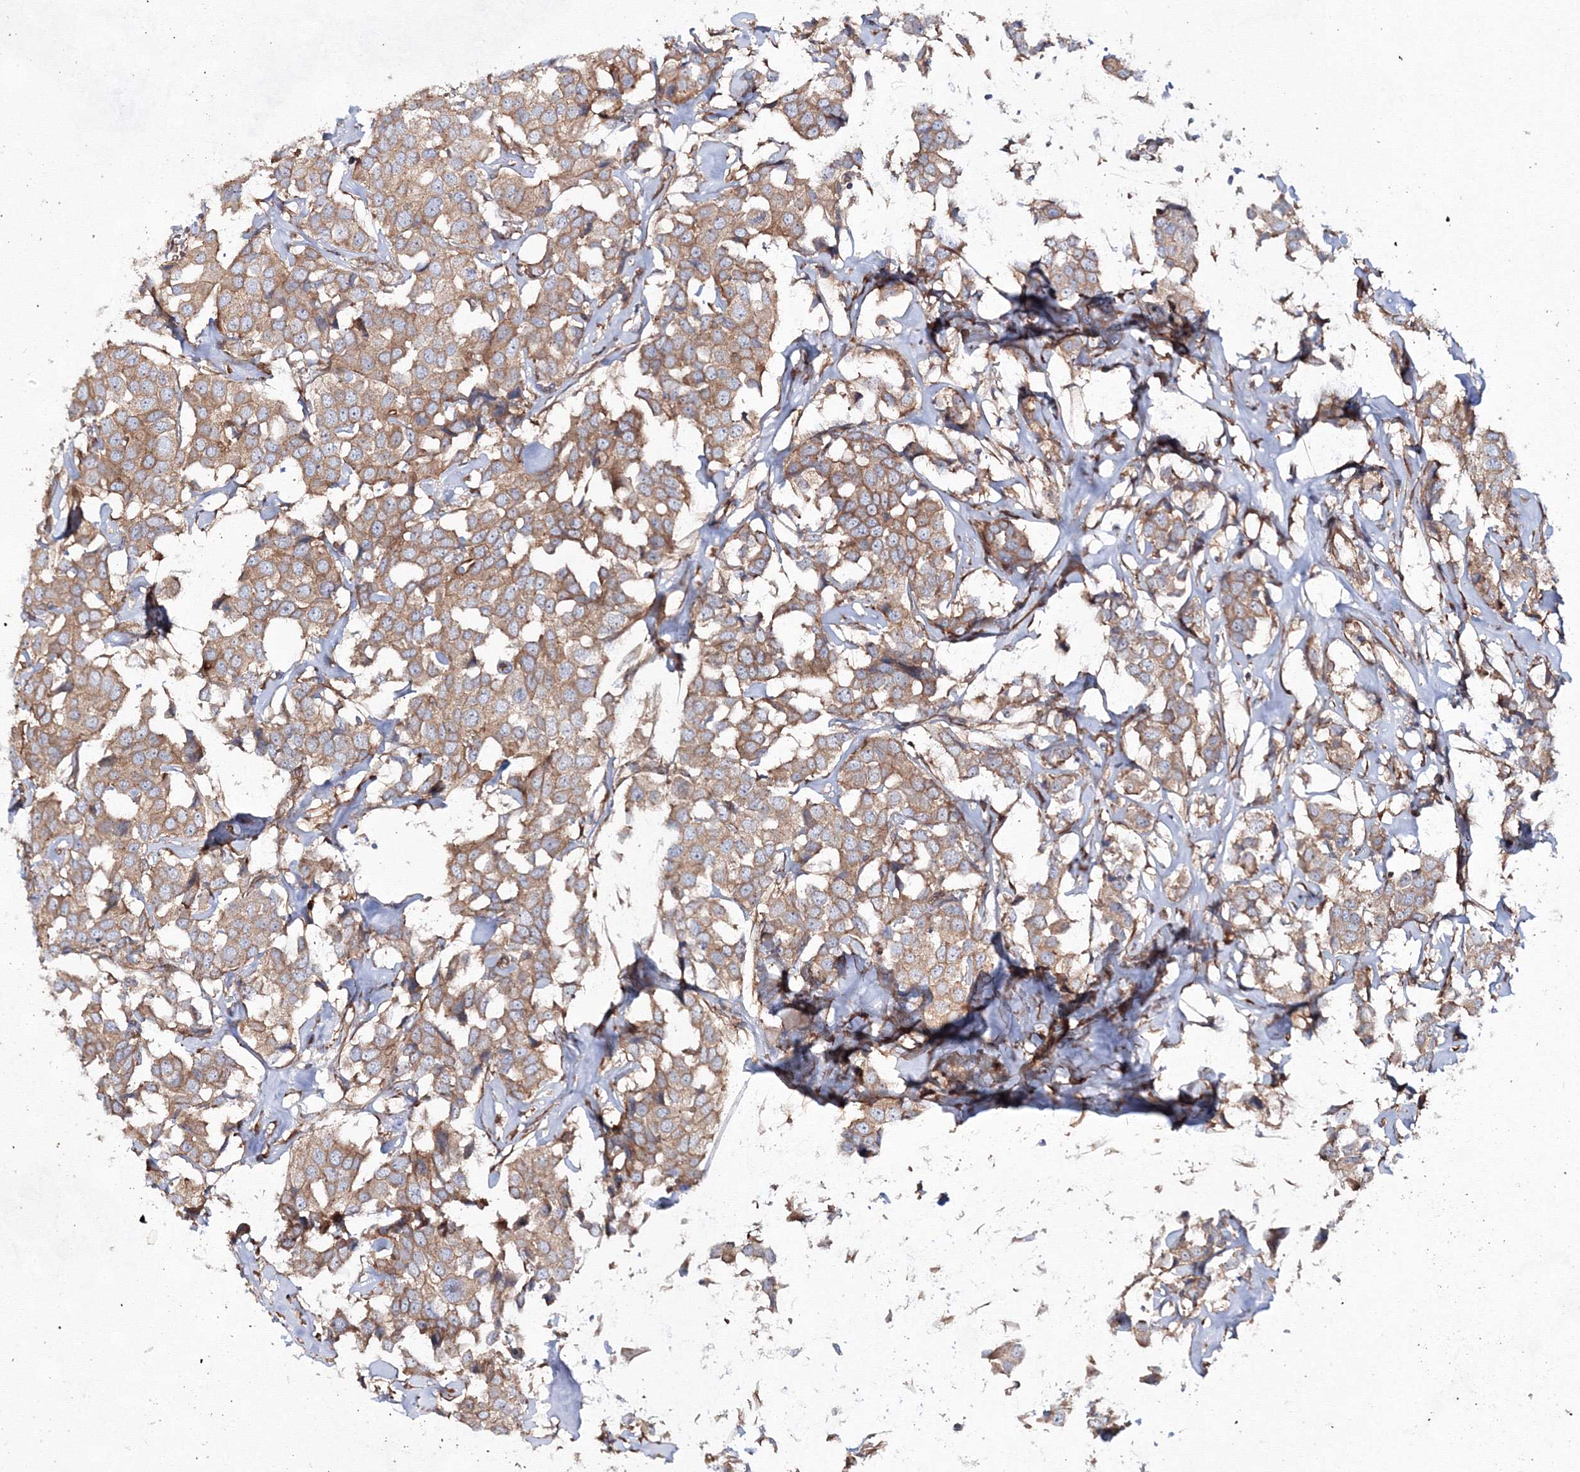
{"staining": {"intensity": "moderate", "quantity": ">75%", "location": "cytoplasmic/membranous"}, "tissue": "breast cancer", "cell_type": "Tumor cells", "image_type": "cancer", "snomed": [{"axis": "morphology", "description": "Duct carcinoma"}, {"axis": "topography", "description": "Breast"}], "caption": "Breast intraductal carcinoma tissue displays moderate cytoplasmic/membranous expression in about >75% of tumor cells", "gene": "EXOC6", "patient": {"sex": "female", "age": 80}}